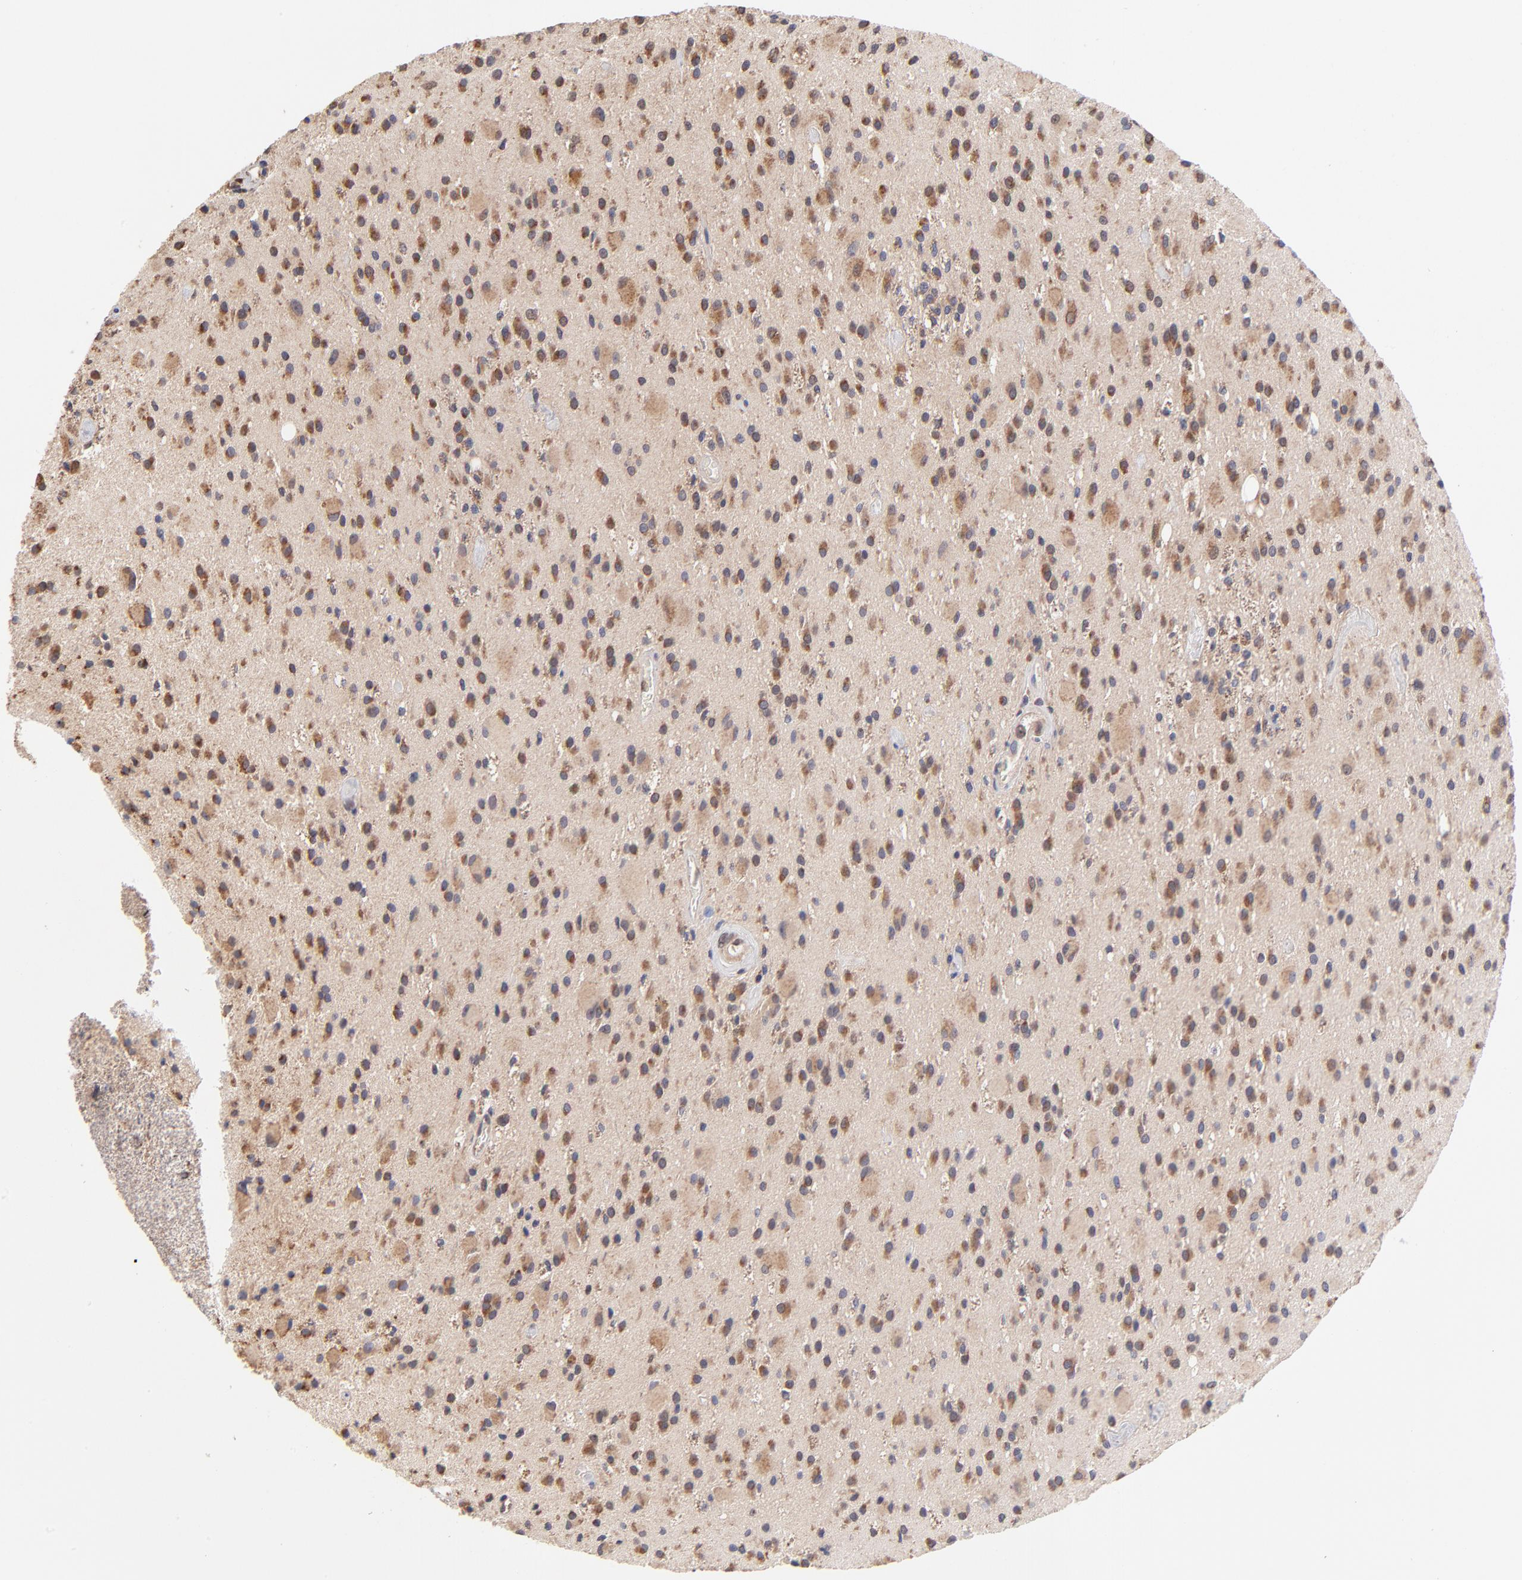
{"staining": {"intensity": "strong", "quantity": ">75%", "location": "cytoplasmic/membranous"}, "tissue": "glioma", "cell_type": "Tumor cells", "image_type": "cancer", "snomed": [{"axis": "morphology", "description": "Glioma, malignant, Low grade"}, {"axis": "topography", "description": "Brain"}], "caption": "Low-grade glioma (malignant) stained for a protein displays strong cytoplasmic/membranous positivity in tumor cells.", "gene": "UBE2H", "patient": {"sex": "male", "age": 58}}